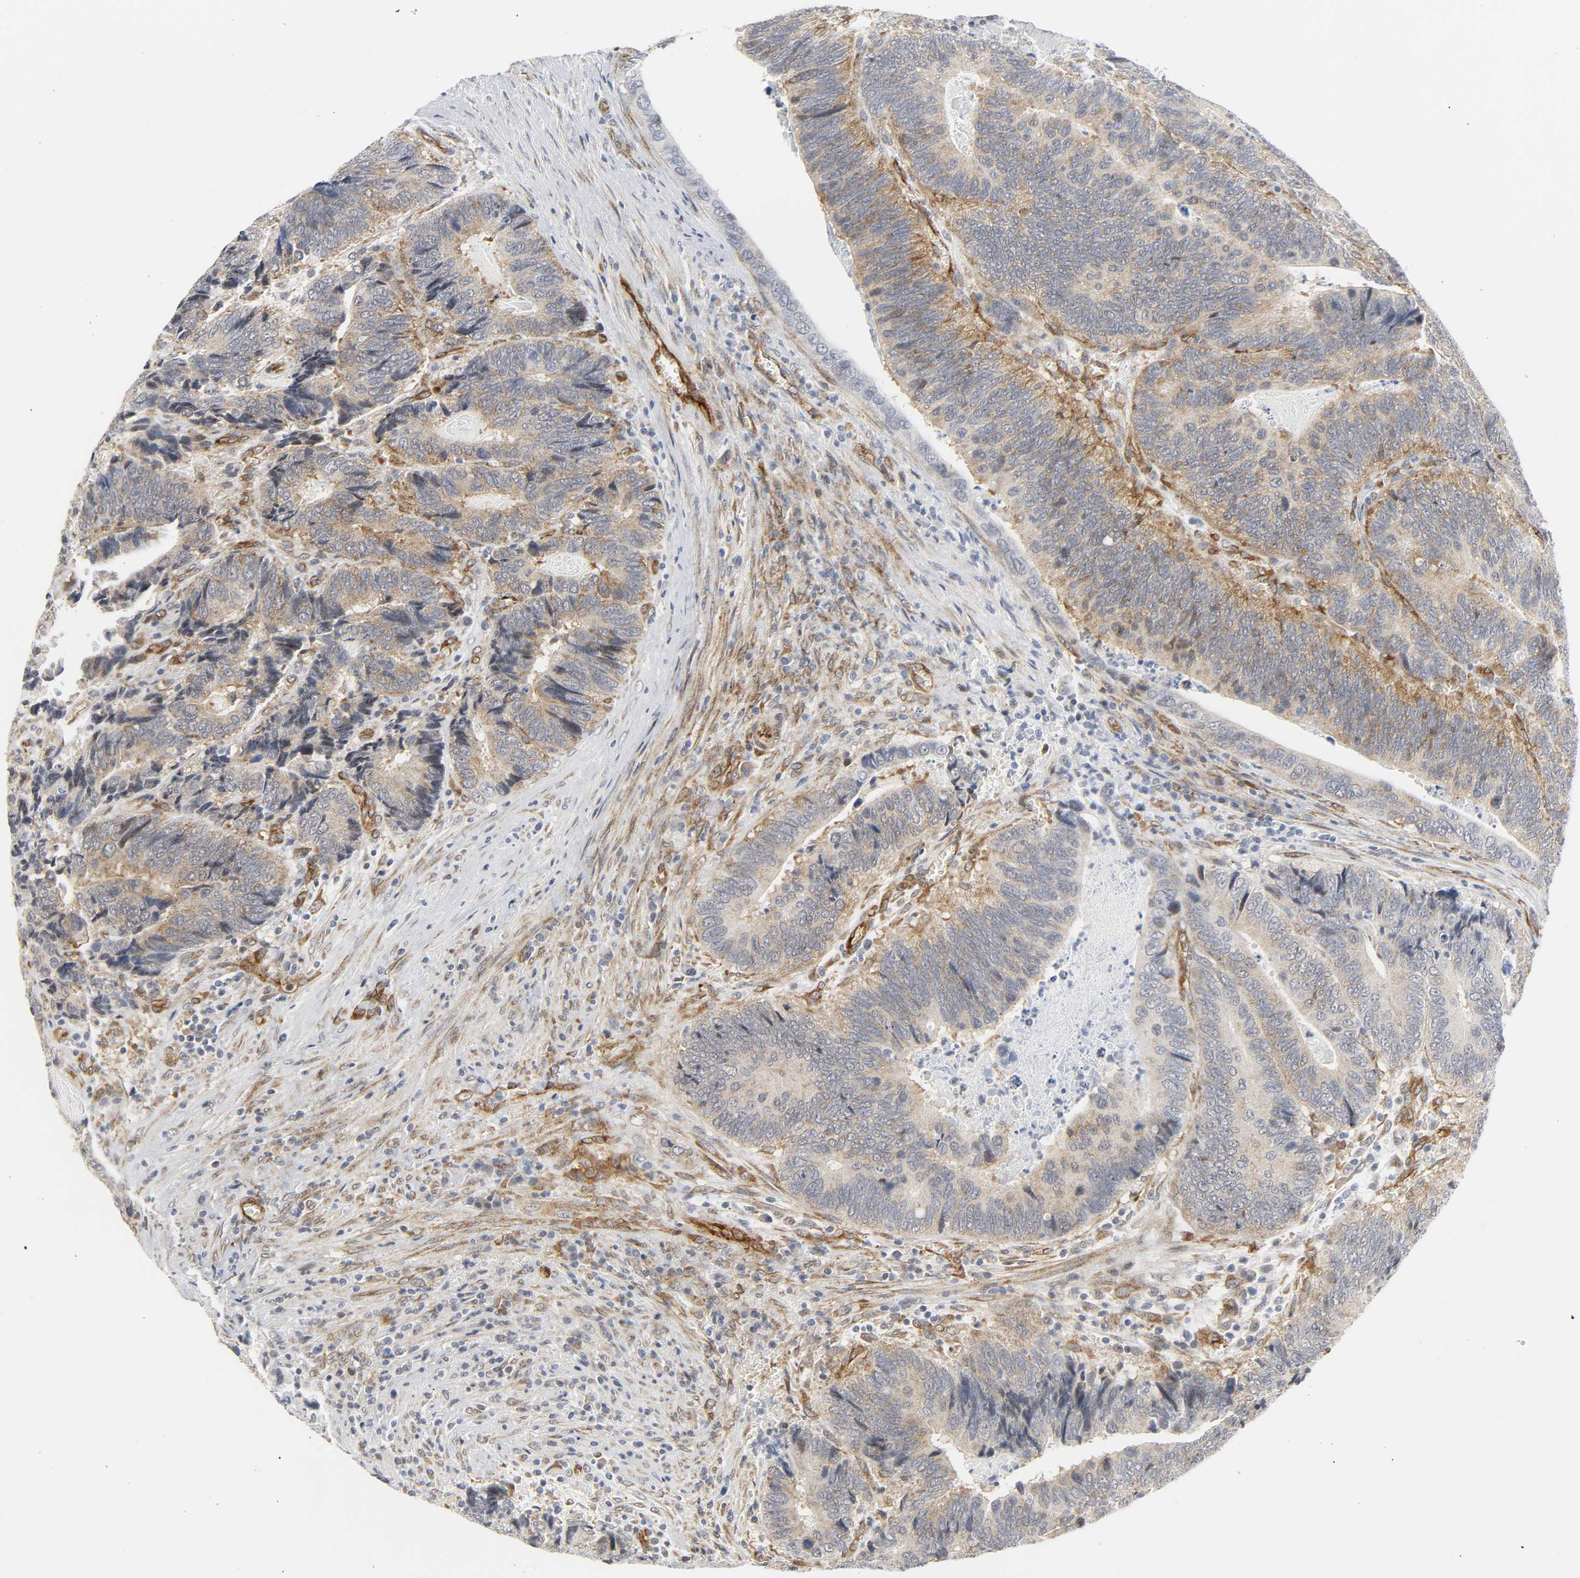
{"staining": {"intensity": "weak", "quantity": ">75%", "location": "cytoplasmic/membranous"}, "tissue": "colorectal cancer", "cell_type": "Tumor cells", "image_type": "cancer", "snomed": [{"axis": "morphology", "description": "Adenocarcinoma, NOS"}, {"axis": "topography", "description": "Colon"}], "caption": "Immunohistochemistry (IHC) staining of colorectal adenocarcinoma, which reveals low levels of weak cytoplasmic/membranous positivity in about >75% of tumor cells indicating weak cytoplasmic/membranous protein expression. The staining was performed using DAB (brown) for protein detection and nuclei were counterstained in hematoxylin (blue).", "gene": "DOCK1", "patient": {"sex": "male", "age": 72}}